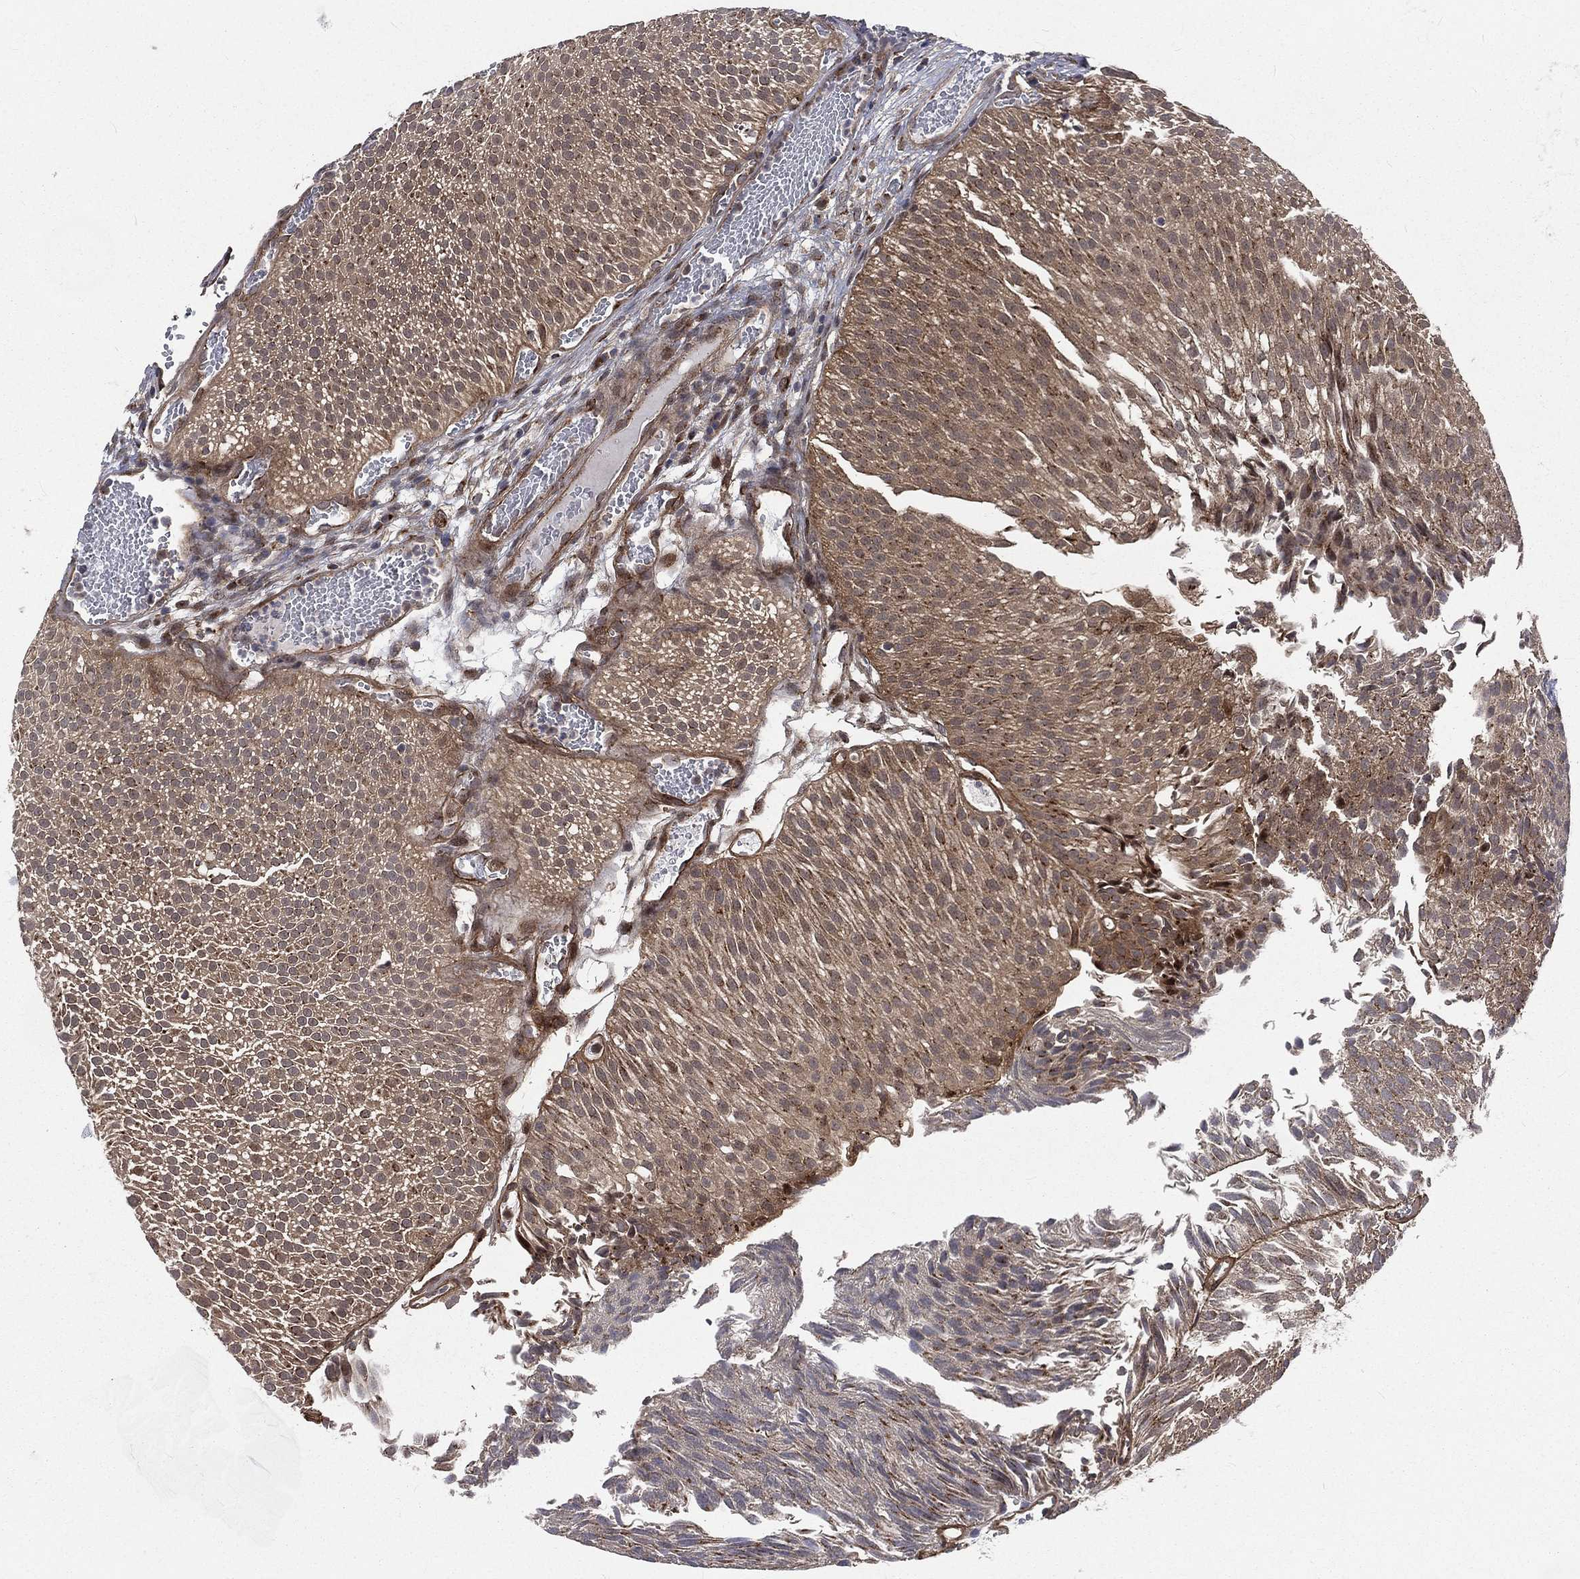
{"staining": {"intensity": "moderate", "quantity": ">75%", "location": "cytoplasmic/membranous"}, "tissue": "urothelial cancer", "cell_type": "Tumor cells", "image_type": "cancer", "snomed": [{"axis": "morphology", "description": "Urothelial carcinoma, Low grade"}, {"axis": "topography", "description": "Urinary bladder"}], "caption": "This micrograph demonstrates IHC staining of human urothelial cancer, with medium moderate cytoplasmic/membranous positivity in approximately >75% of tumor cells.", "gene": "ARL3", "patient": {"sex": "male", "age": 65}}